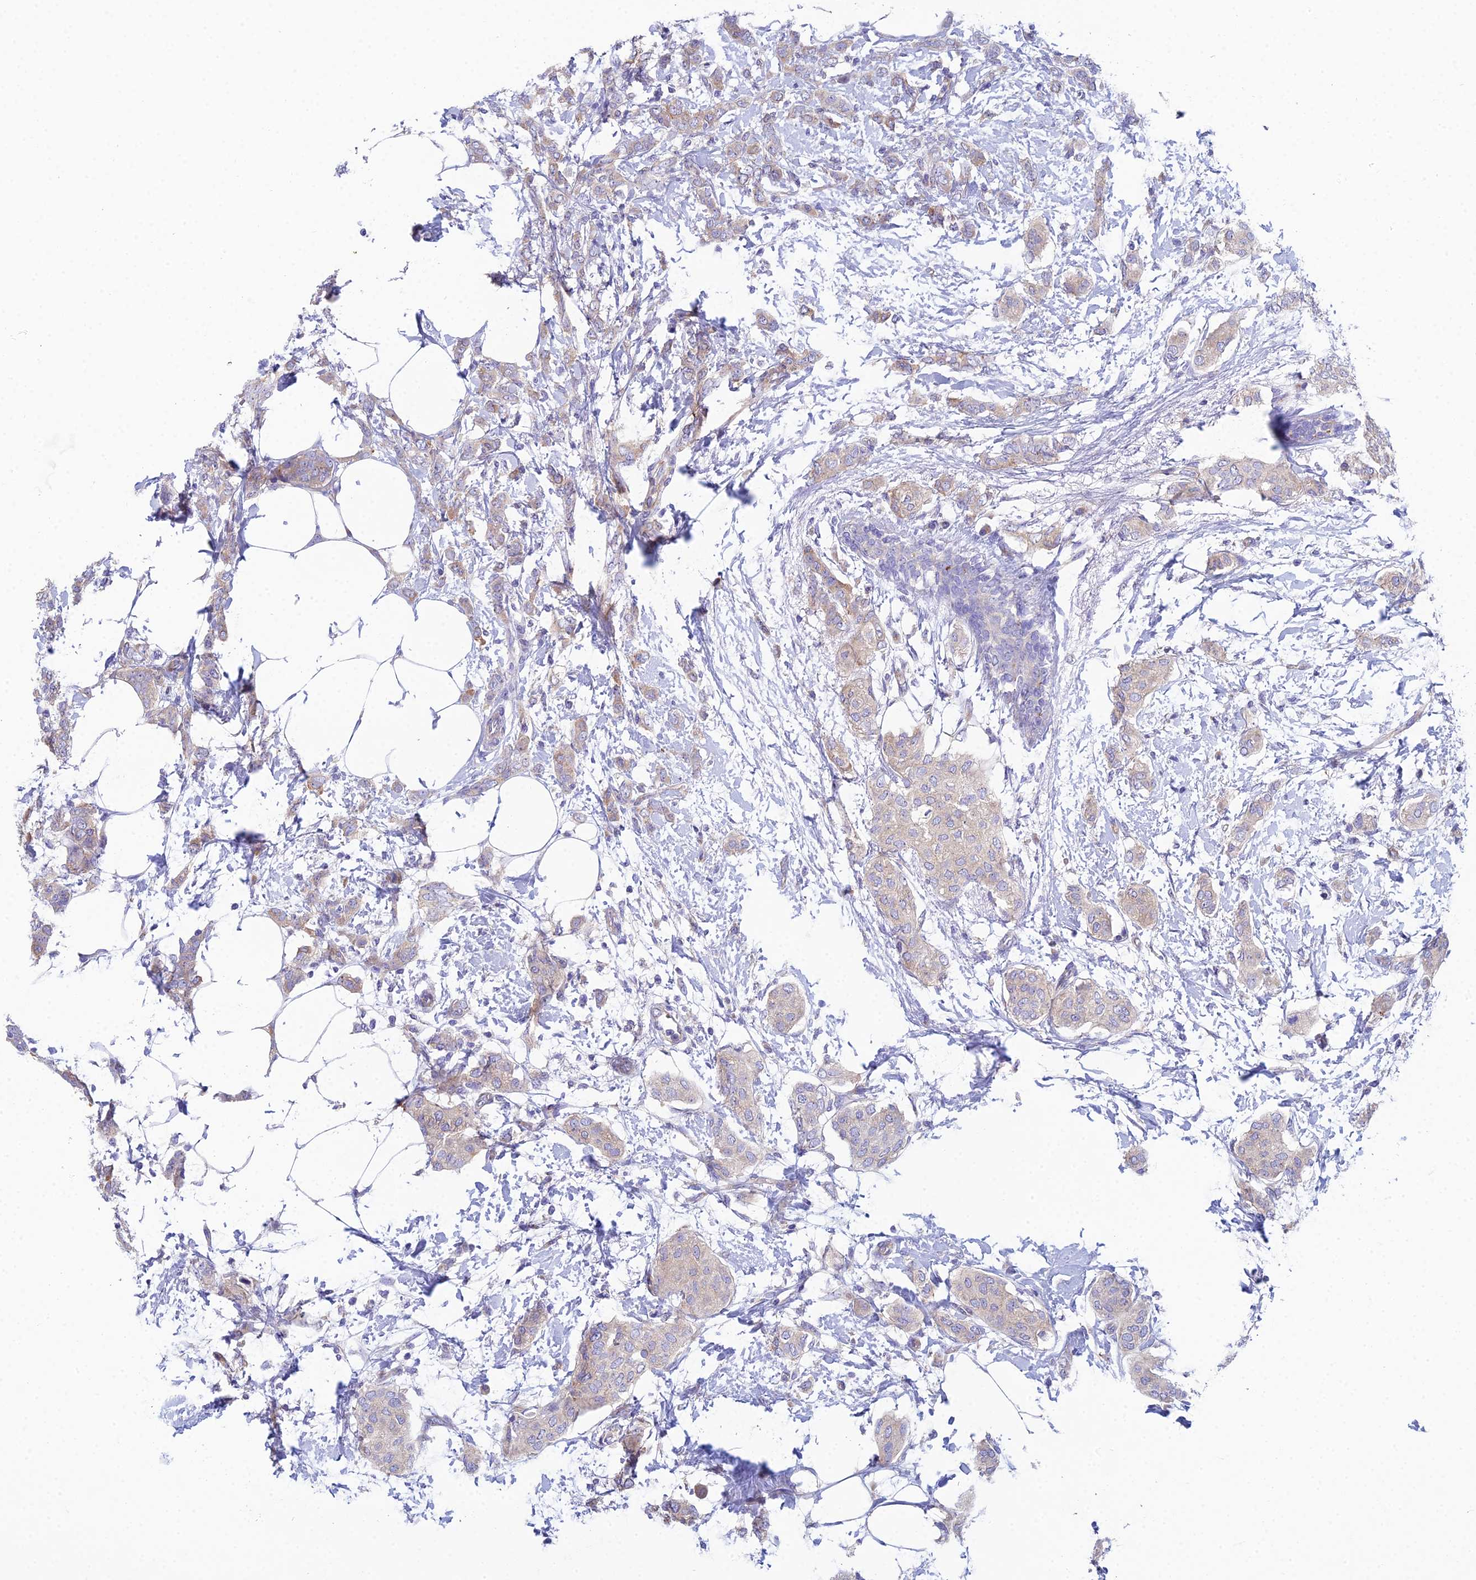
{"staining": {"intensity": "weak", "quantity": "25%-75%", "location": "cytoplasmic/membranous"}, "tissue": "breast cancer", "cell_type": "Tumor cells", "image_type": "cancer", "snomed": [{"axis": "morphology", "description": "Duct carcinoma"}, {"axis": "topography", "description": "Breast"}], "caption": "High-magnification brightfield microscopy of breast infiltrating ductal carcinoma stained with DAB (3,3'-diaminobenzidine) (brown) and counterstained with hematoxylin (blue). tumor cells exhibit weak cytoplasmic/membranous positivity is appreciated in approximately25%-75% of cells.", "gene": "ZNF564", "patient": {"sex": "female", "age": 72}}